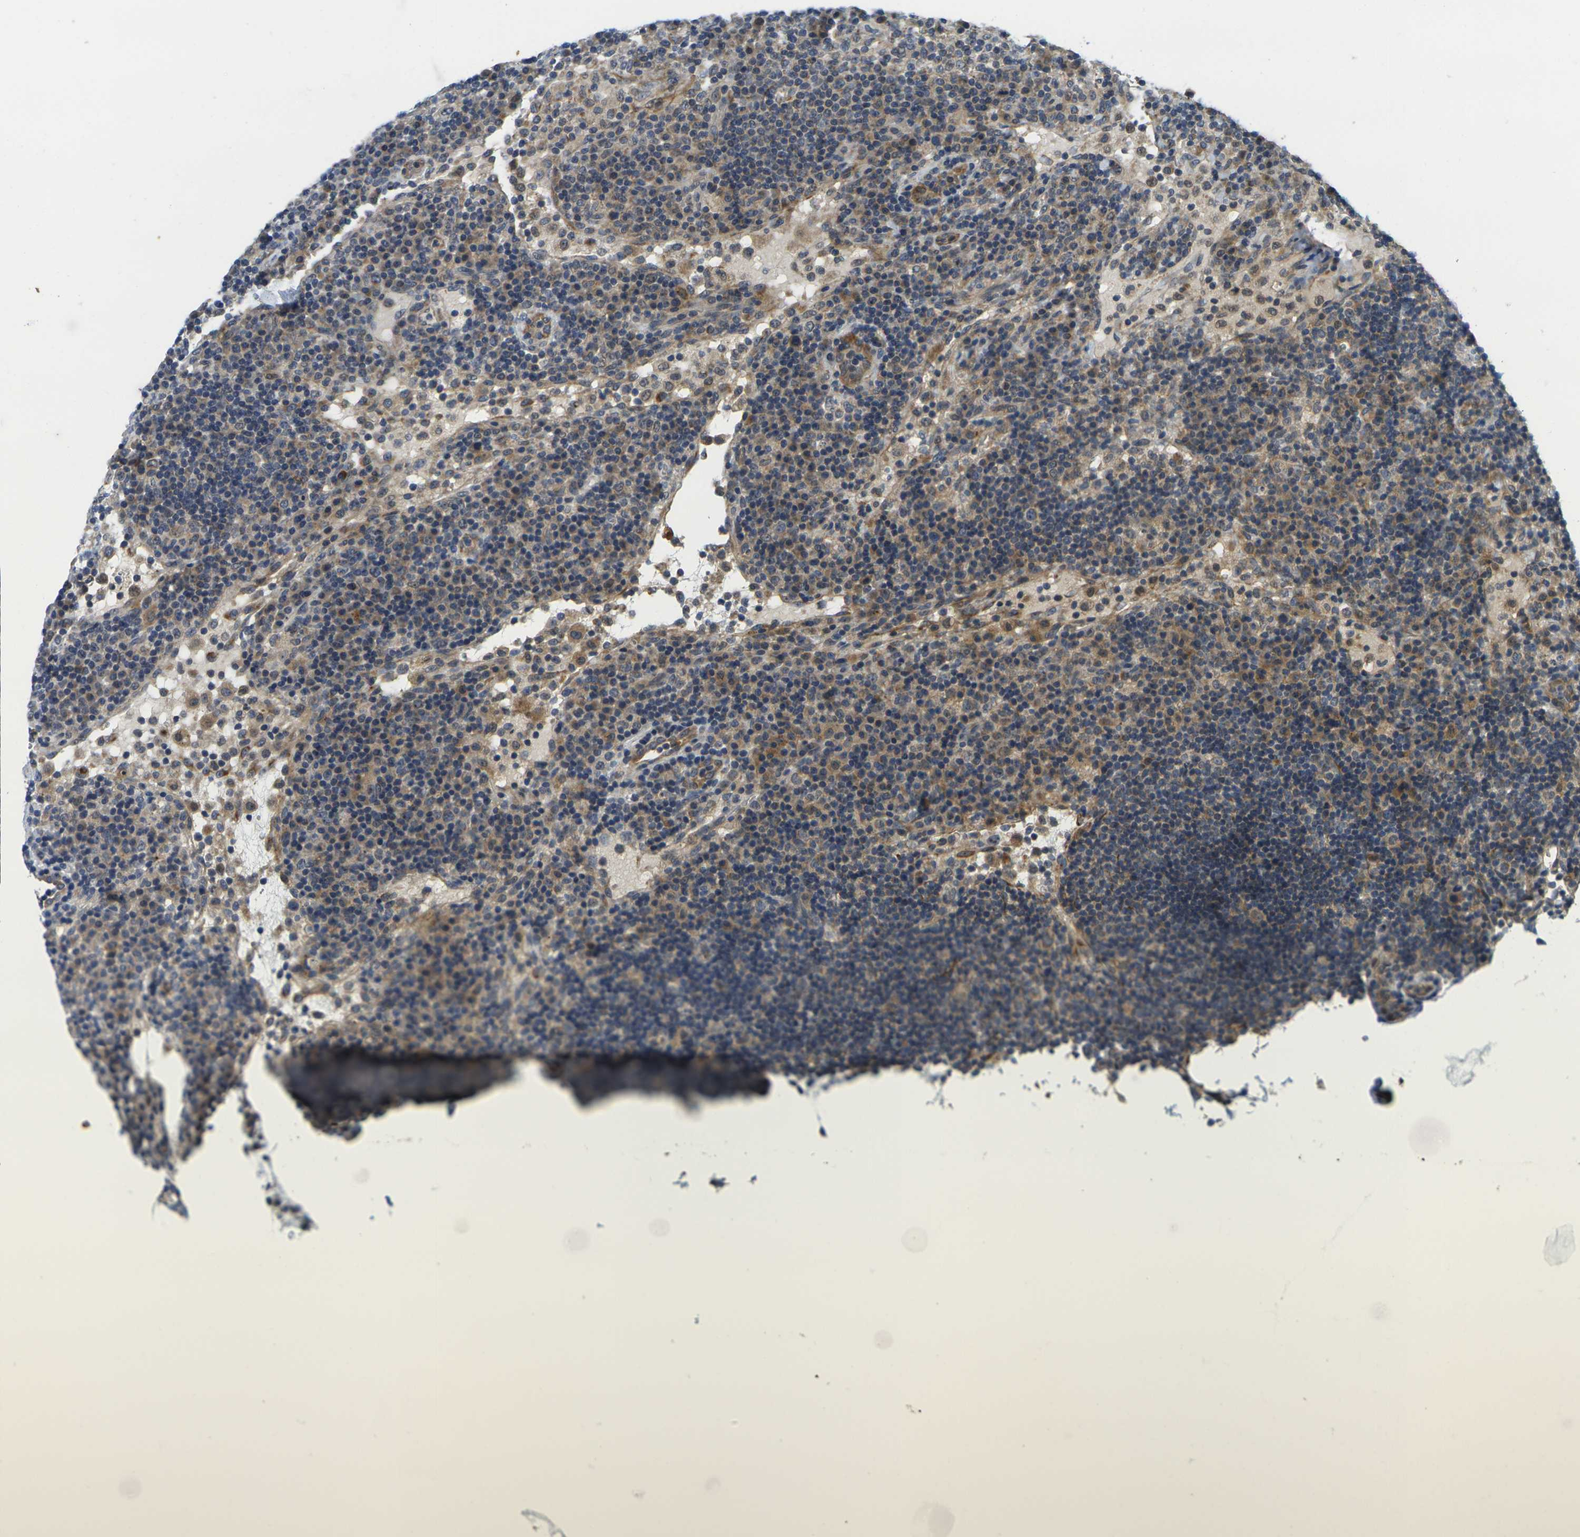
{"staining": {"intensity": "moderate", "quantity": "<25%", "location": "cytoplasmic/membranous"}, "tissue": "lymph node", "cell_type": "Germinal center cells", "image_type": "normal", "snomed": [{"axis": "morphology", "description": "Normal tissue, NOS"}, {"axis": "topography", "description": "Lymph node"}], "caption": "High-power microscopy captured an IHC image of benign lymph node, revealing moderate cytoplasmic/membranous expression in about <25% of germinal center cells.", "gene": "MINAR2", "patient": {"sex": "female", "age": 53}}